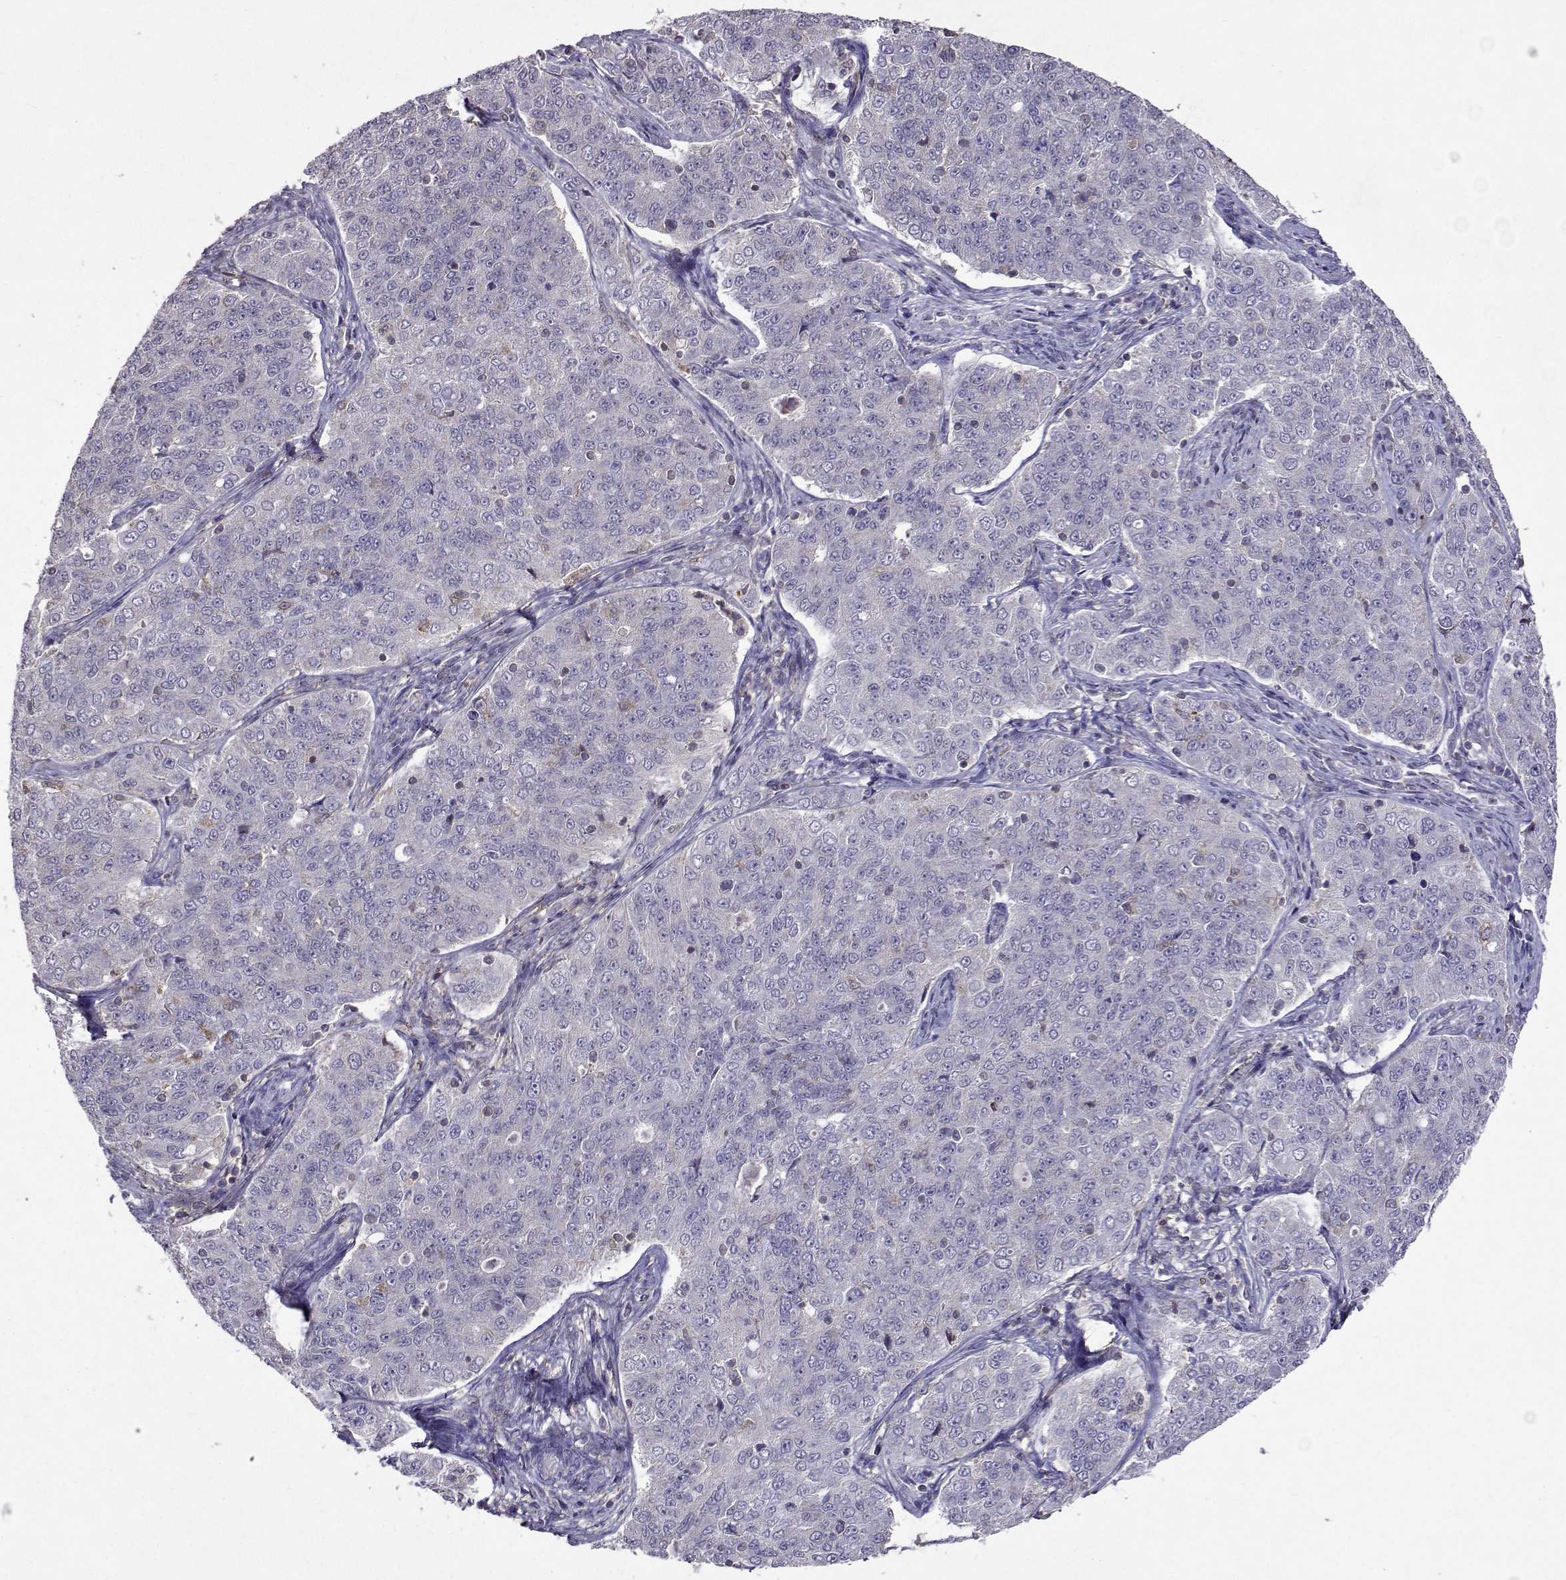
{"staining": {"intensity": "negative", "quantity": "none", "location": "none"}, "tissue": "endometrial cancer", "cell_type": "Tumor cells", "image_type": "cancer", "snomed": [{"axis": "morphology", "description": "Adenocarcinoma, NOS"}, {"axis": "topography", "description": "Endometrium"}], "caption": "Adenocarcinoma (endometrial) was stained to show a protein in brown. There is no significant expression in tumor cells.", "gene": "APAF1", "patient": {"sex": "female", "age": 43}}